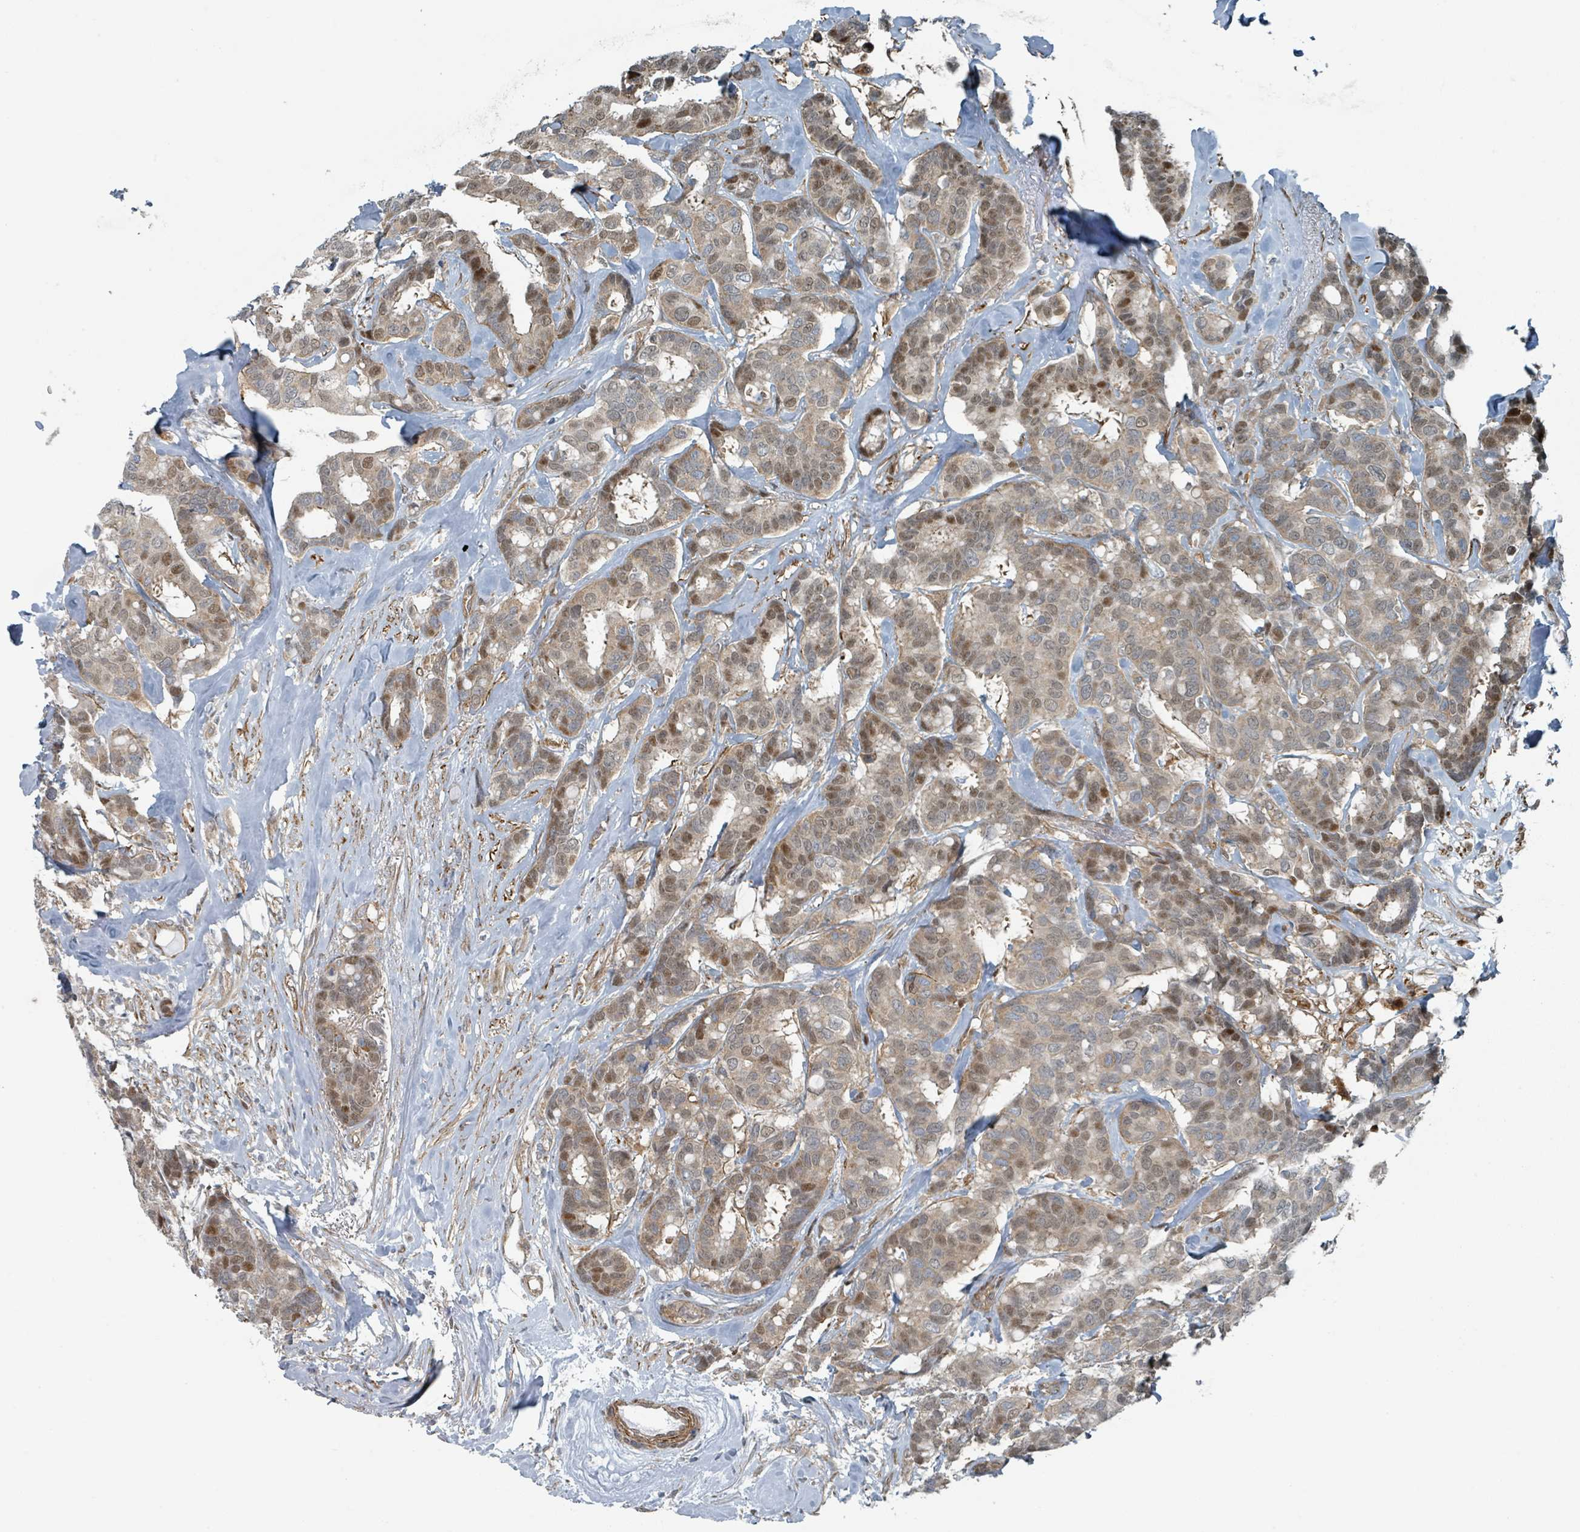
{"staining": {"intensity": "moderate", "quantity": "25%-75%", "location": "cytoplasmic/membranous,nuclear"}, "tissue": "breast cancer", "cell_type": "Tumor cells", "image_type": "cancer", "snomed": [{"axis": "morphology", "description": "Duct carcinoma"}, {"axis": "topography", "description": "Breast"}], "caption": "Moderate cytoplasmic/membranous and nuclear expression for a protein is seen in about 25%-75% of tumor cells of breast invasive ductal carcinoma using immunohistochemistry (IHC).", "gene": "RHPN2", "patient": {"sex": "female", "age": 87}}